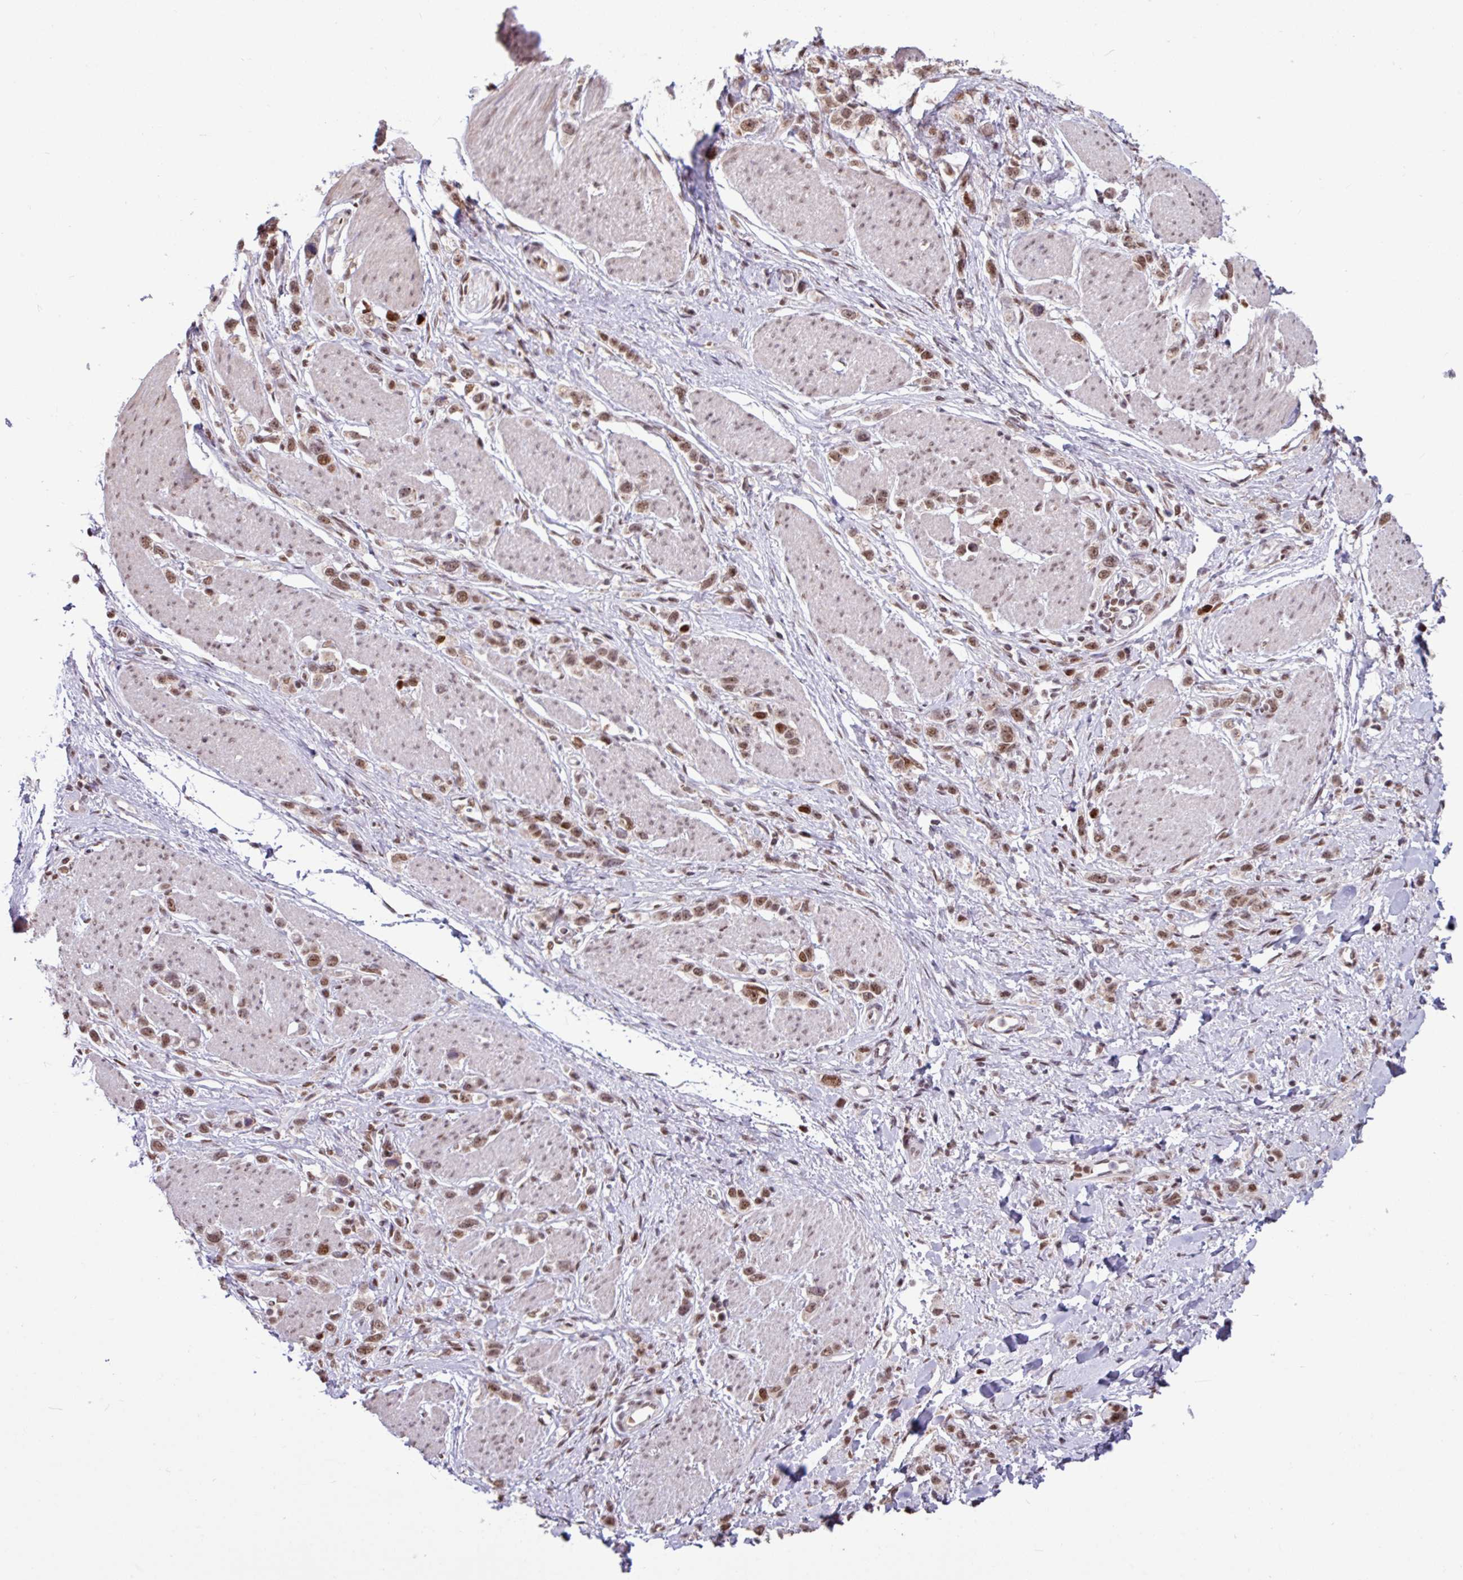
{"staining": {"intensity": "moderate", "quantity": ">75%", "location": "nuclear"}, "tissue": "stomach cancer", "cell_type": "Tumor cells", "image_type": "cancer", "snomed": [{"axis": "morphology", "description": "Adenocarcinoma, NOS"}, {"axis": "topography", "description": "Stomach"}], "caption": "Adenocarcinoma (stomach) stained with a brown dye displays moderate nuclear positive positivity in approximately >75% of tumor cells.", "gene": "TDG", "patient": {"sex": "female", "age": 65}}